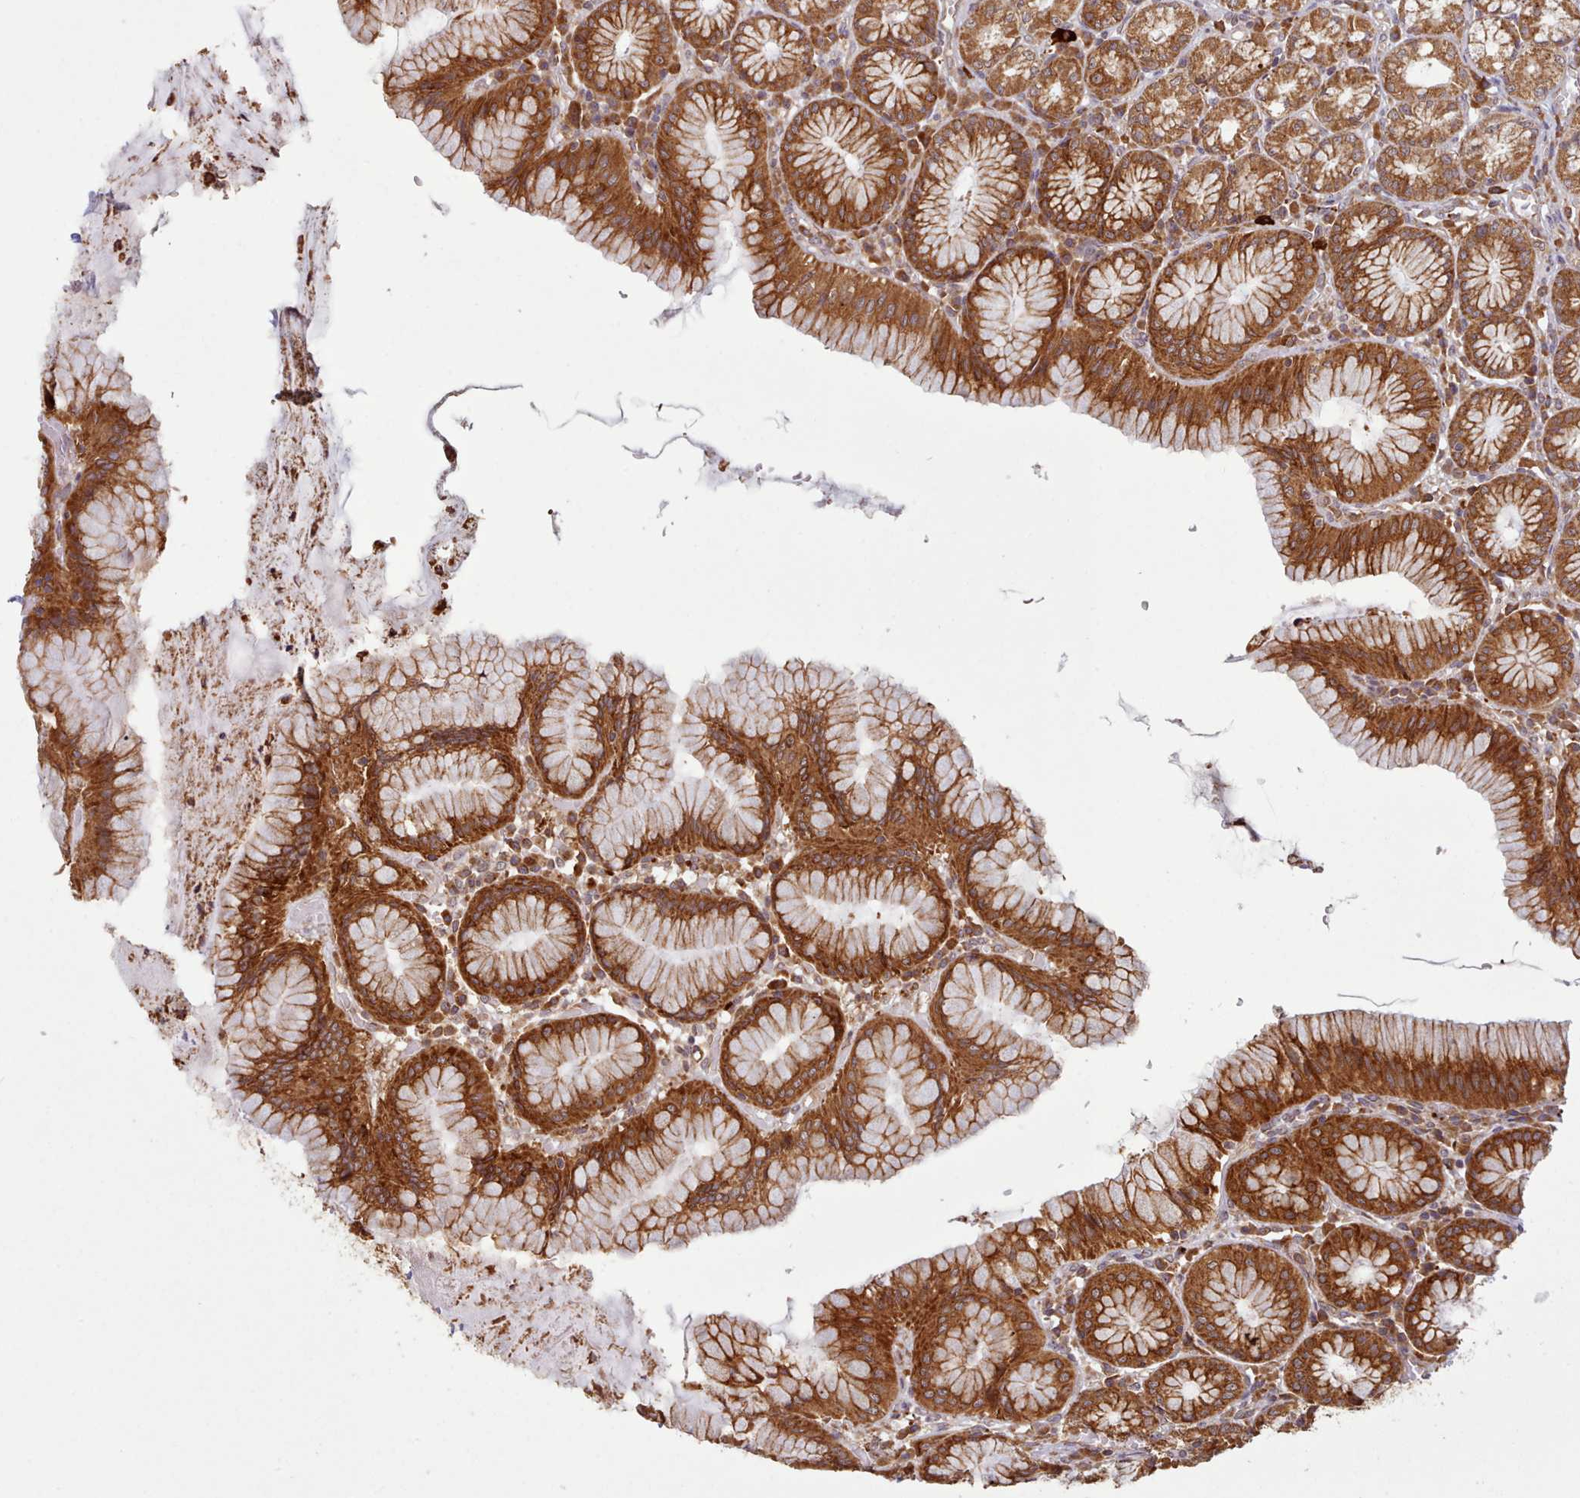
{"staining": {"intensity": "strong", "quantity": ">75%", "location": "cytoplasmic/membranous"}, "tissue": "stomach", "cell_type": "Glandular cells", "image_type": "normal", "snomed": [{"axis": "morphology", "description": "Normal tissue, NOS"}, {"axis": "topography", "description": "Stomach"}], "caption": "Brown immunohistochemical staining in normal stomach shows strong cytoplasmic/membranous positivity in approximately >75% of glandular cells.", "gene": "CRYBG1", "patient": {"sex": "male", "age": 55}}